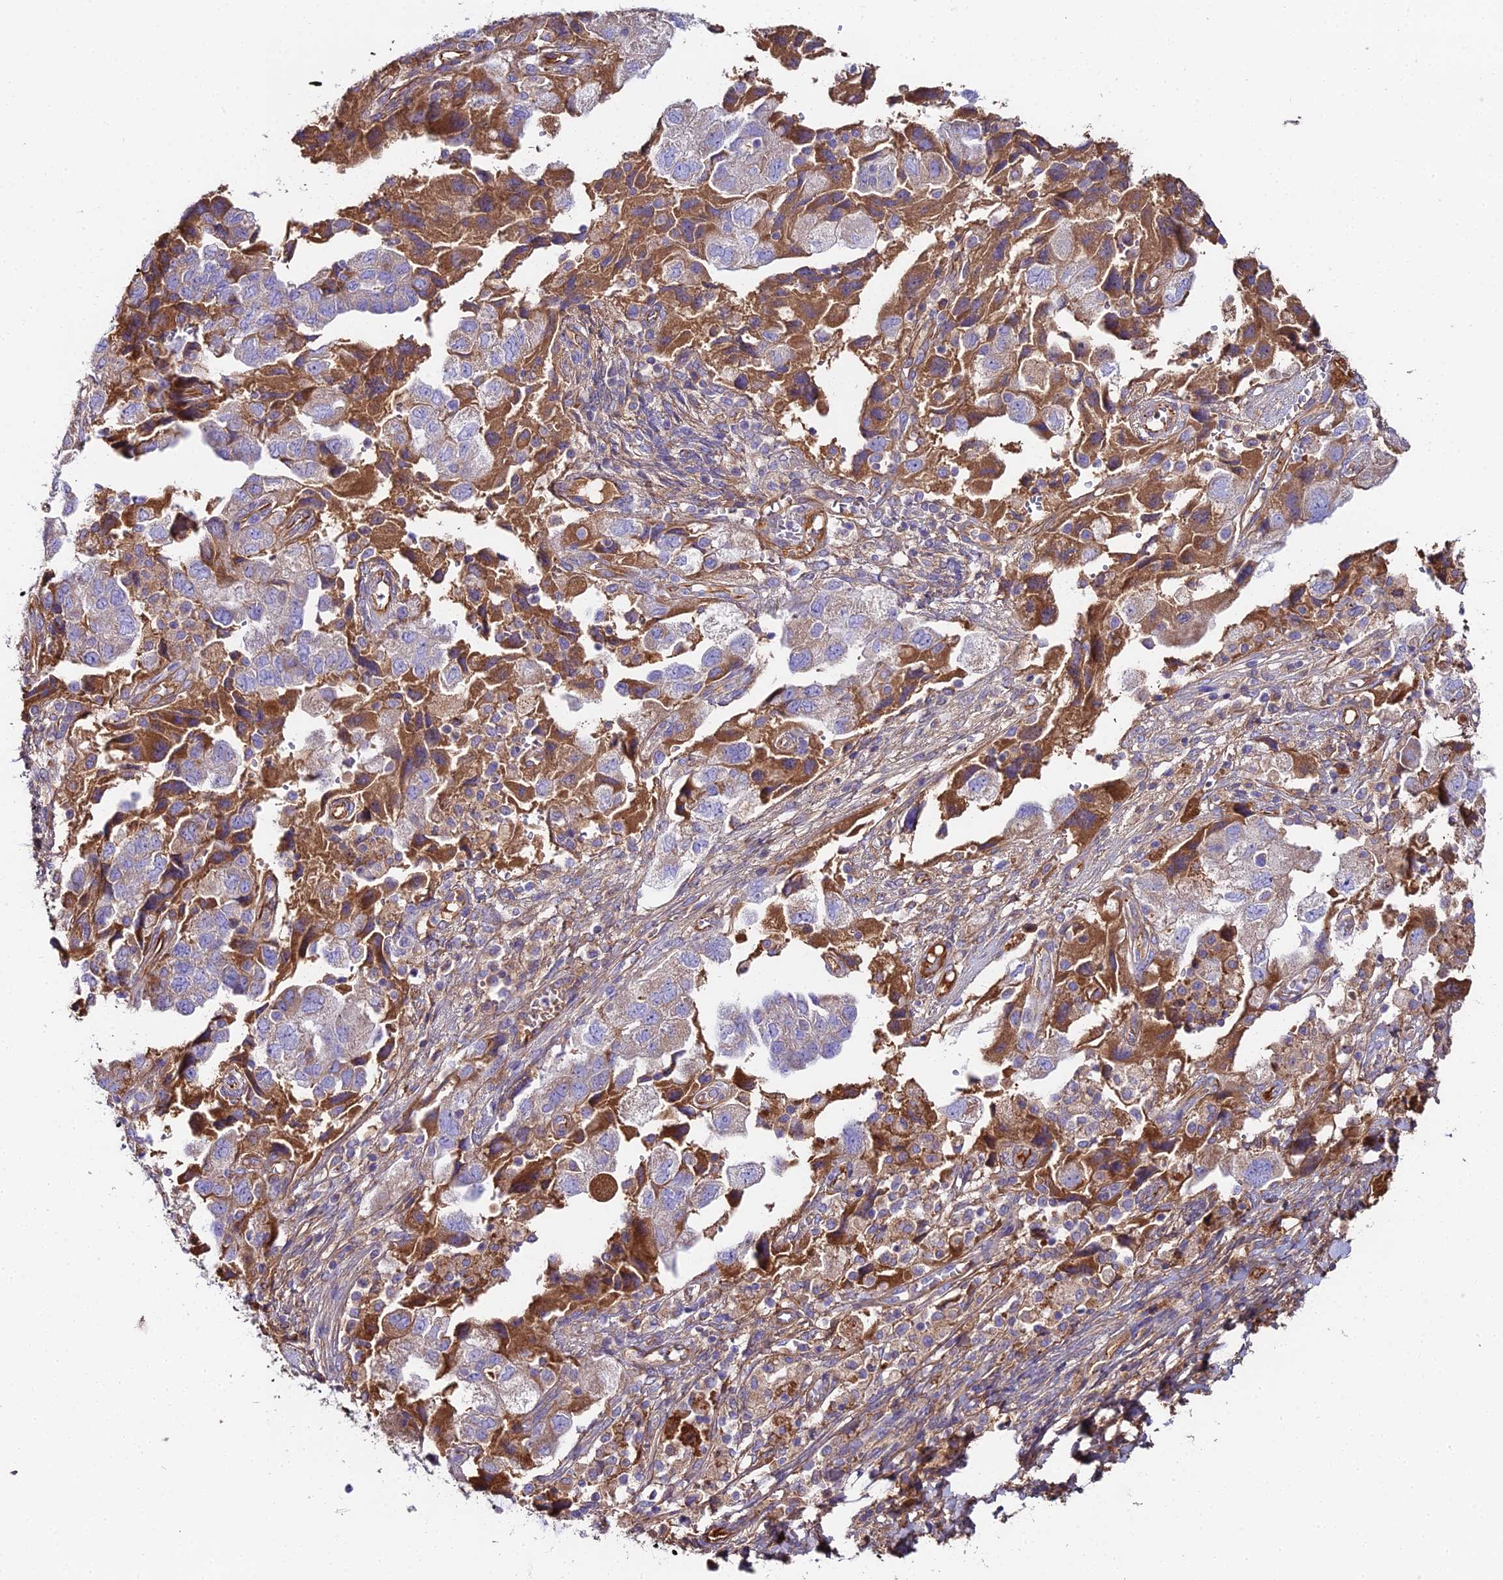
{"staining": {"intensity": "moderate", "quantity": "<25%", "location": "cytoplasmic/membranous"}, "tissue": "ovarian cancer", "cell_type": "Tumor cells", "image_type": "cancer", "snomed": [{"axis": "morphology", "description": "Carcinoma, NOS"}, {"axis": "morphology", "description": "Cystadenocarcinoma, serous, NOS"}, {"axis": "topography", "description": "Ovary"}], "caption": "Immunohistochemistry (IHC) histopathology image of neoplastic tissue: ovarian cancer (serous cystadenocarcinoma) stained using immunohistochemistry (IHC) exhibits low levels of moderate protein expression localized specifically in the cytoplasmic/membranous of tumor cells, appearing as a cytoplasmic/membranous brown color.", "gene": "BEX4", "patient": {"sex": "female", "age": 69}}